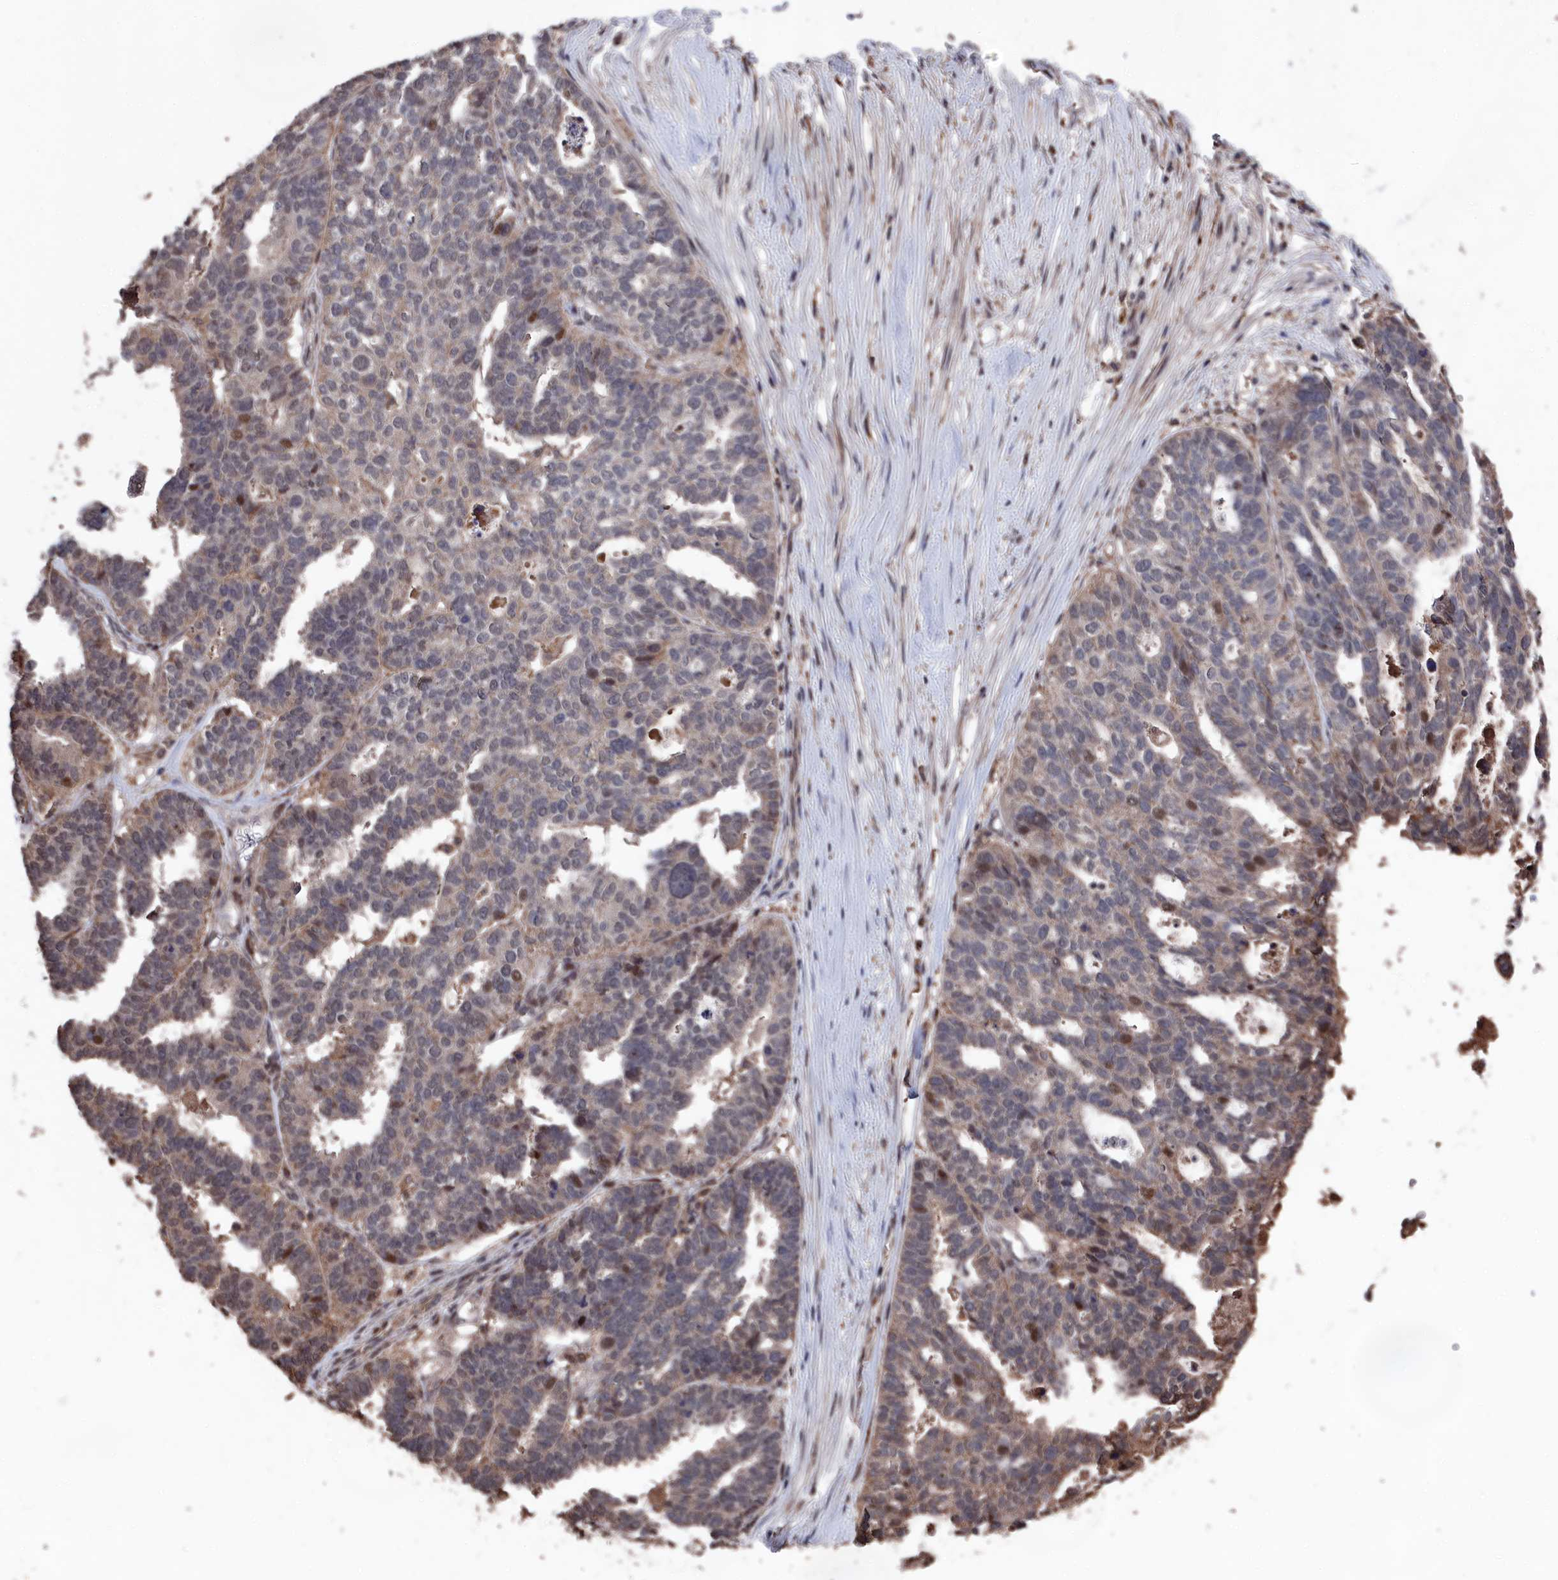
{"staining": {"intensity": "moderate", "quantity": "<25%", "location": "nuclear"}, "tissue": "ovarian cancer", "cell_type": "Tumor cells", "image_type": "cancer", "snomed": [{"axis": "morphology", "description": "Cystadenocarcinoma, serous, NOS"}, {"axis": "topography", "description": "Ovary"}], "caption": "Ovarian cancer tissue displays moderate nuclear positivity in about <25% of tumor cells, visualized by immunohistochemistry. The staining was performed using DAB to visualize the protein expression in brown, while the nuclei were stained in blue with hematoxylin (Magnification: 20x).", "gene": "CEACAM21", "patient": {"sex": "female", "age": 59}}